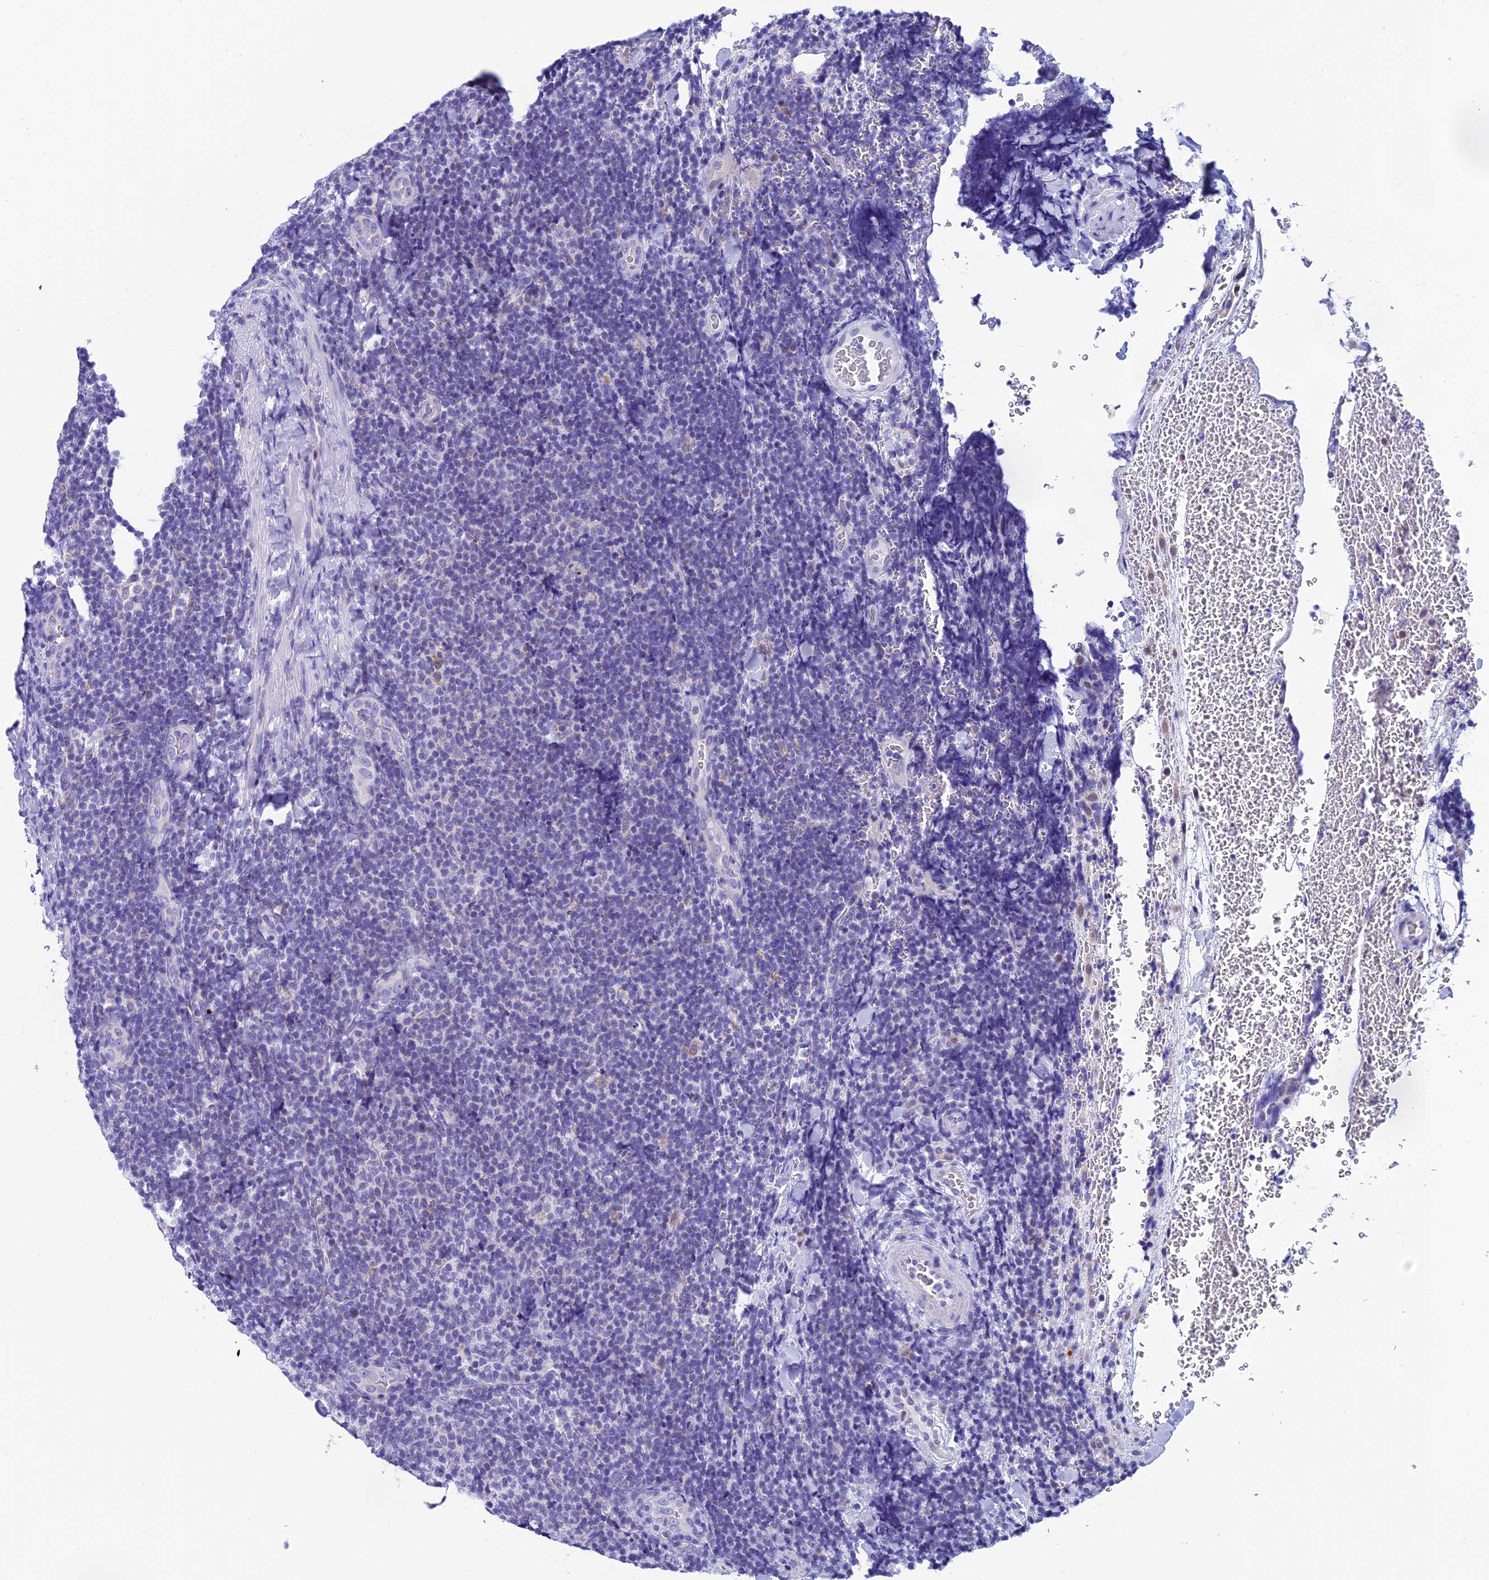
{"staining": {"intensity": "negative", "quantity": "none", "location": "none"}, "tissue": "lymphoma", "cell_type": "Tumor cells", "image_type": "cancer", "snomed": [{"axis": "morphology", "description": "Malignant lymphoma, non-Hodgkin's type, Low grade"}, {"axis": "topography", "description": "Lymph node"}], "caption": "Immunohistochemical staining of human low-grade malignant lymphoma, non-Hodgkin's type exhibits no significant staining in tumor cells.", "gene": "REEP4", "patient": {"sex": "male", "age": 66}}